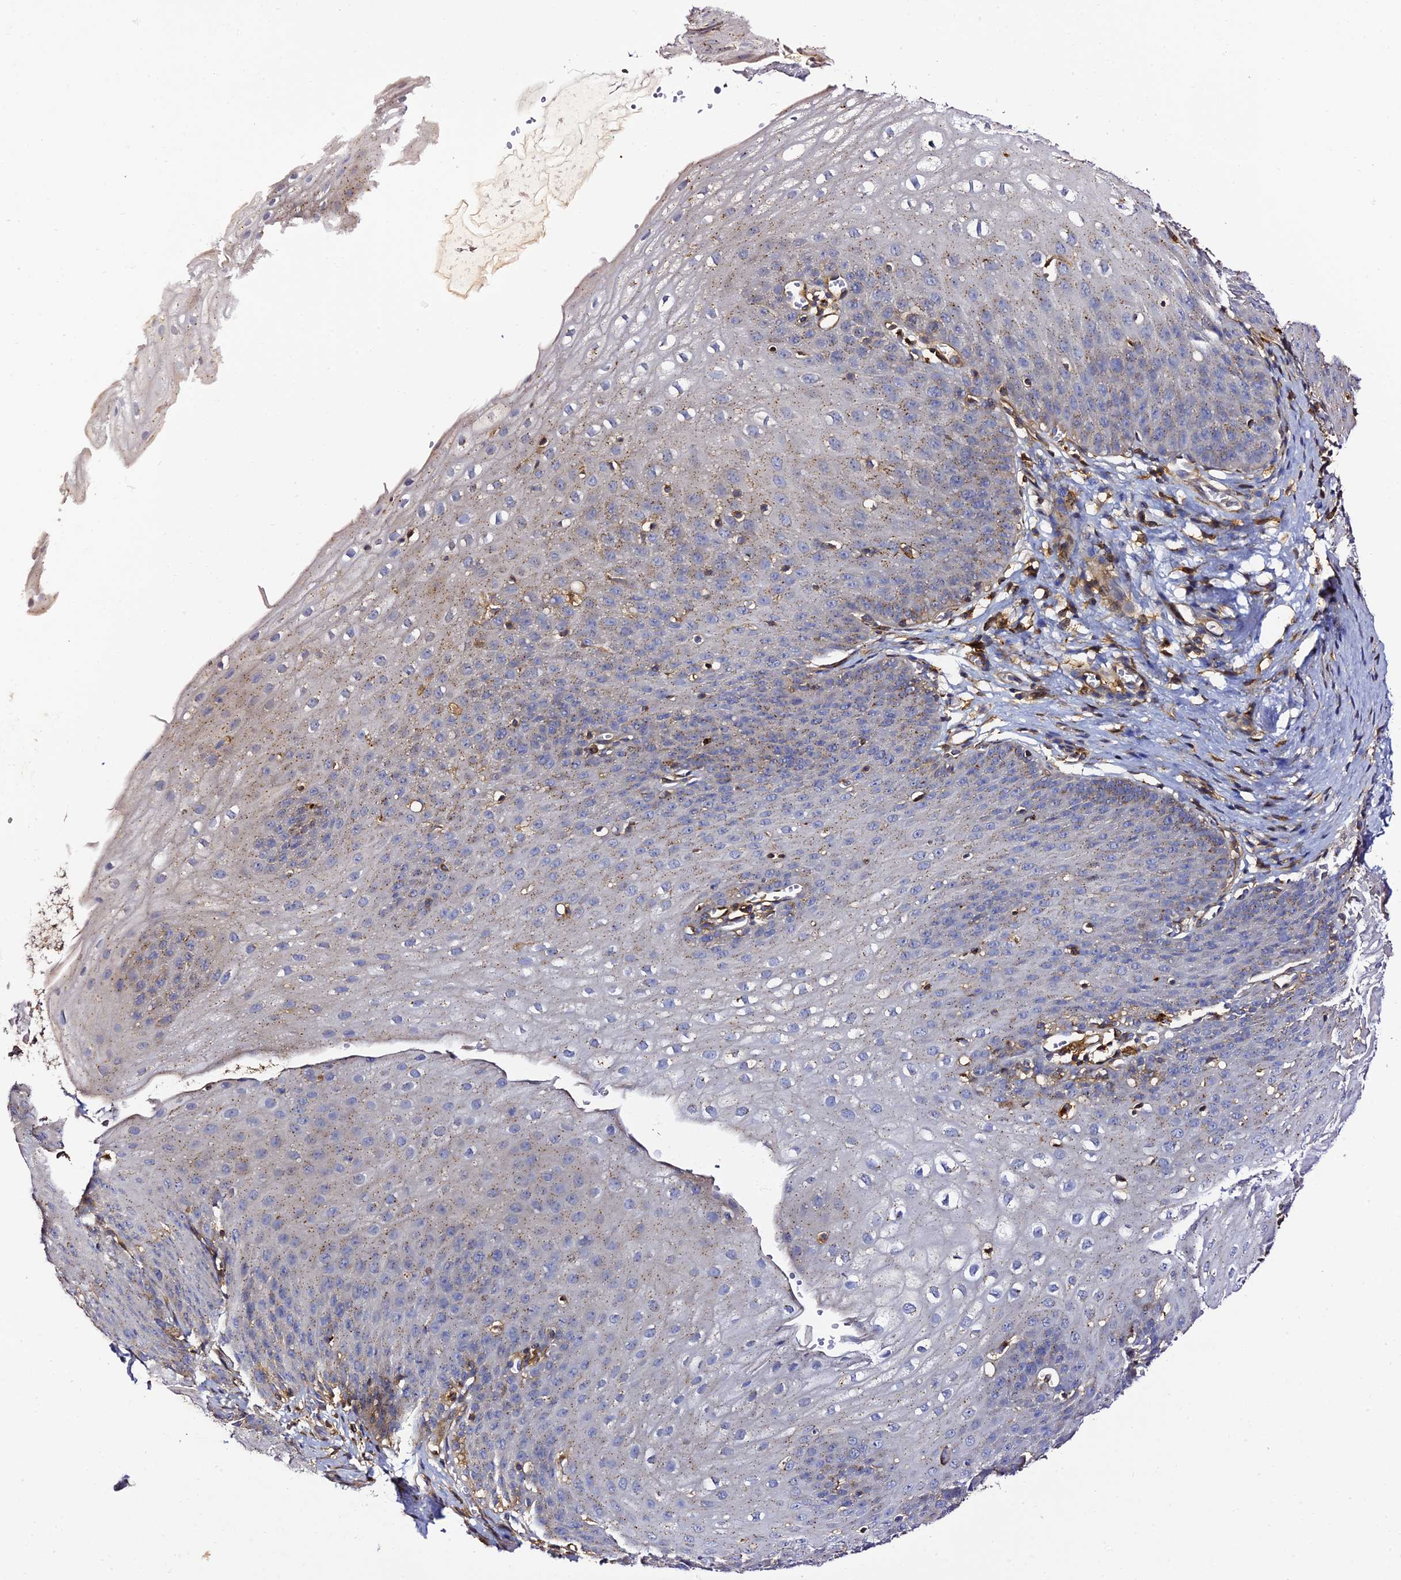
{"staining": {"intensity": "moderate", "quantity": "25%-75%", "location": "cytoplasmic/membranous"}, "tissue": "esophagus", "cell_type": "Squamous epithelial cells", "image_type": "normal", "snomed": [{"axis": "morphology", "description": "Normal tissue, NOS"}, {"axis": "topography", "description": "Esophagus"}], "caption": "Unremarkable esophagus displays moderate cytoplasmic/membranous expression in about 25%-75% of squamous epithelial cells, visualized by immunohistochemistry.", "gene": "TRPV2", "patient": {"sex": "male", "age": 71}}